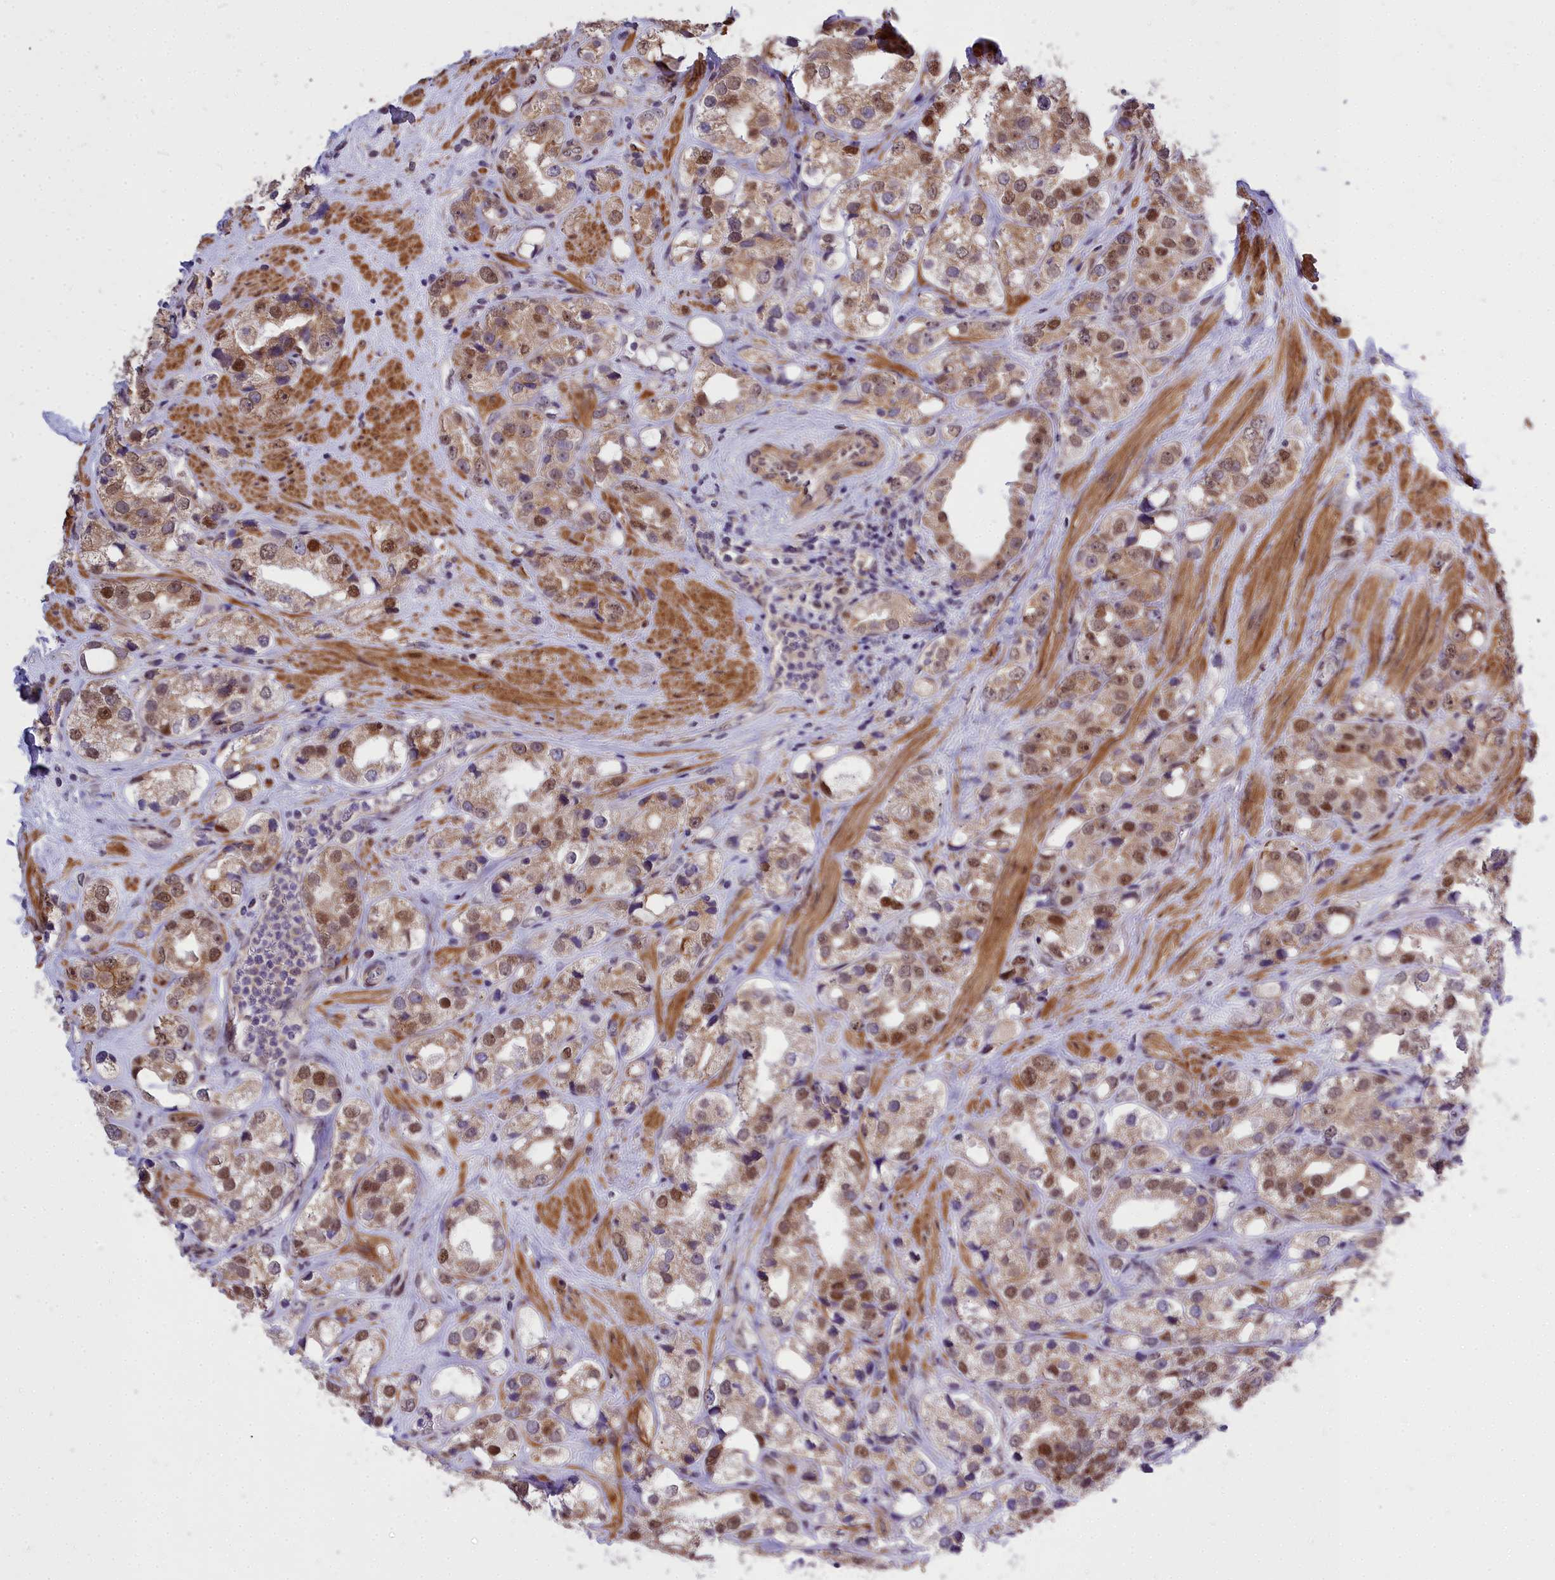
{"staining": {"intensity": "moderate", "quantity": "25%-75%", "location": "cytoplasmic/membranous,nuclear"}, "tissue": "prostate cancer", "cell_type": "Tumor cells", "image_type": "cancer", "snomed": [{"axis": "morphology", "description": "Adenocarcinoma, NOS"}, {"axis": "topography", "description": "Prostate"}], "caption": "Protein expression analysis of prostate cancer (adenocarcinoma) demonstrates moderate cytoplasmic/membranous and nuclear expression in about 25%-75% of tumor cells.", "gene": "ABCB8", "patient": {"sex": "male", "age": 79}}